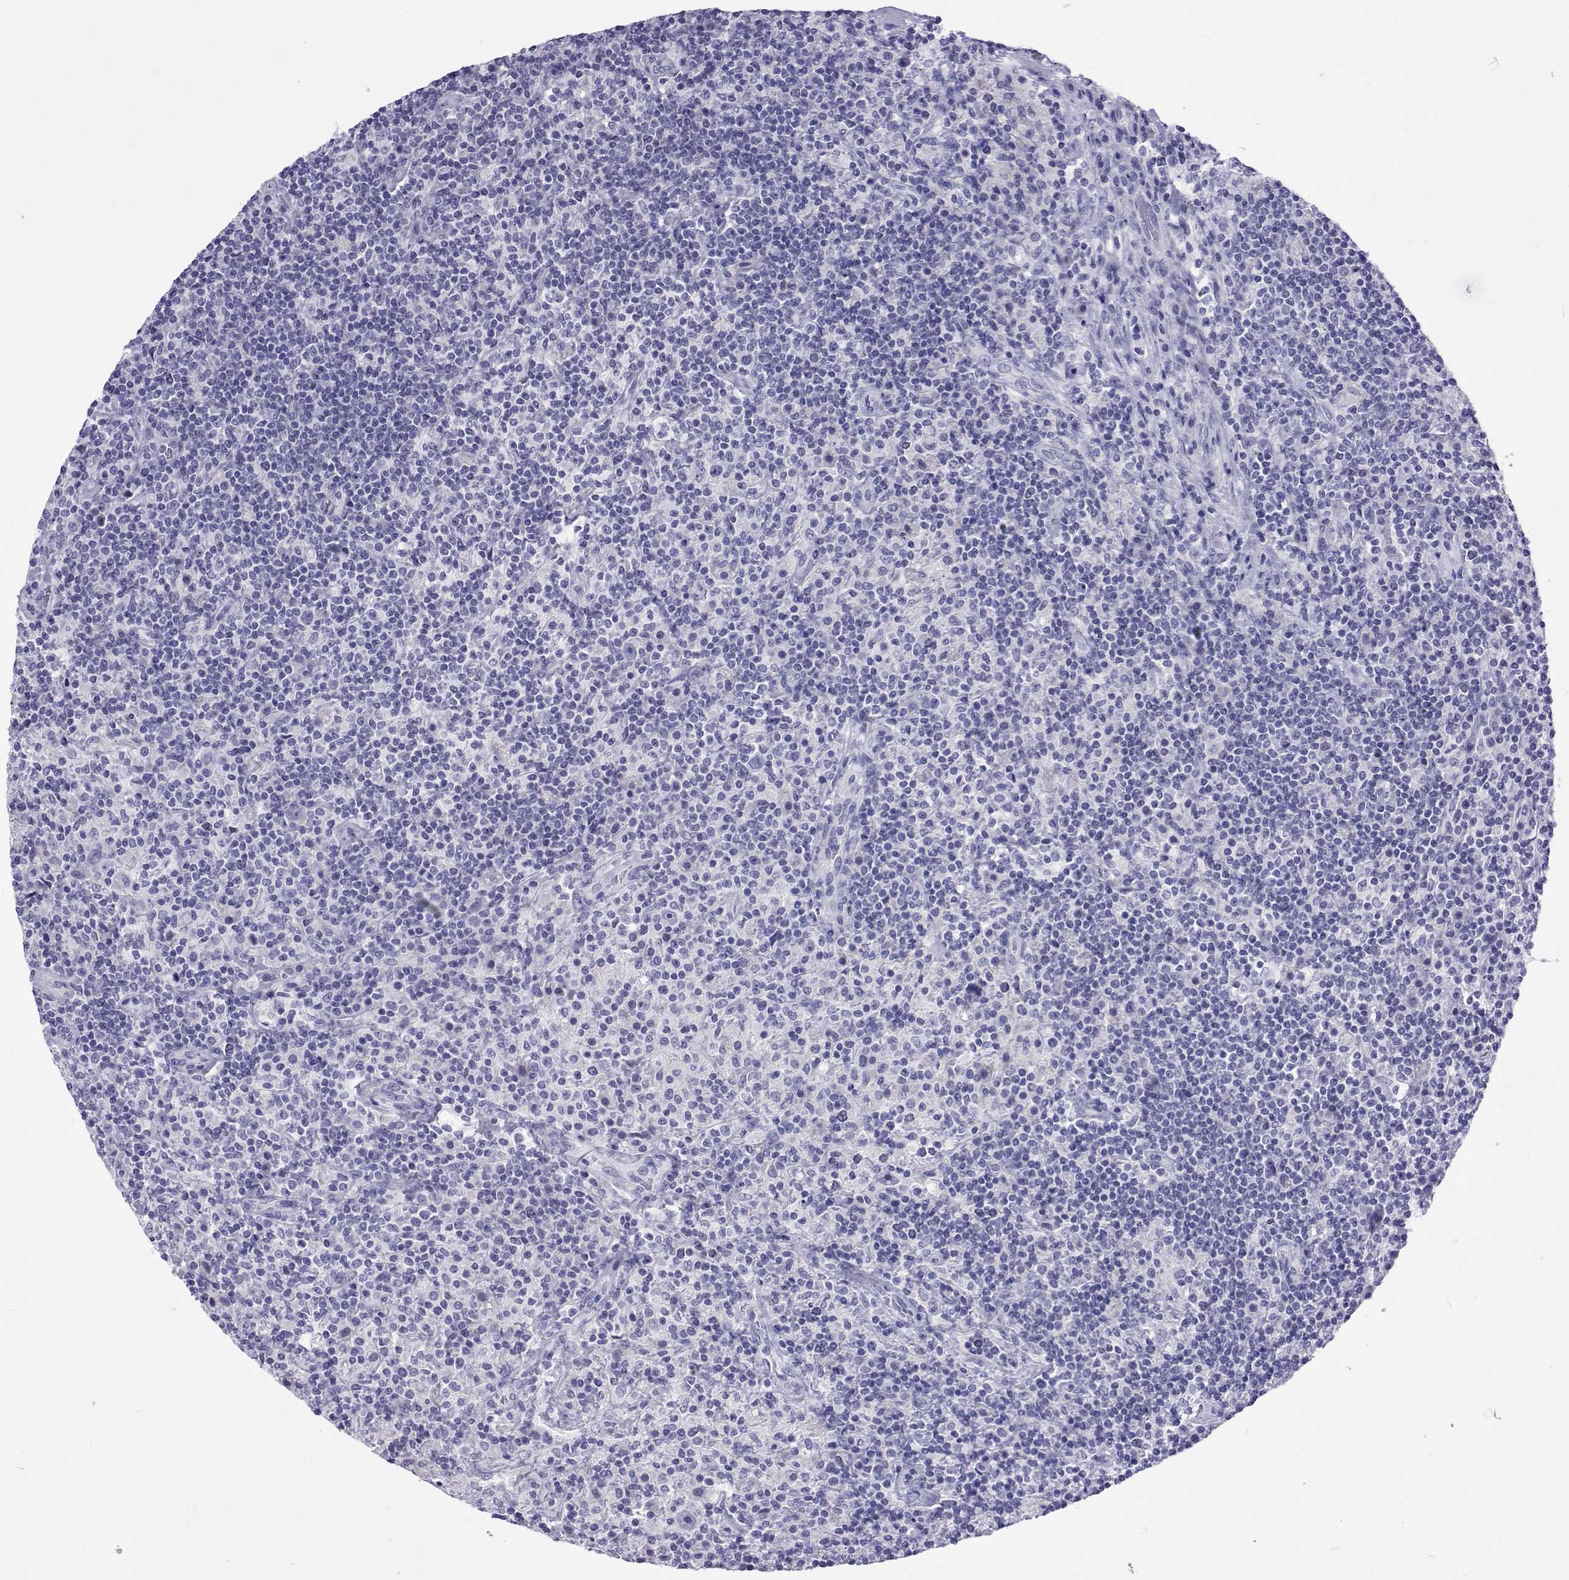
{"staining": {"intensity": "negative", "quantity": "none", "location": "none"}, "tissue": "lymphoma", "cell_type": "Tumor cells", "image_type": "cancer", "snomed": [{"axis": "morphology", "description": "Hodgkin's disease, NOS"}, {"axis": "topography", "description": "Lymph node"}], "caption": "Hodgkin's disease was stained to show a protein in brown. There is no significant staining in tumor cells. Brightfield microscopy of immunohistochemistry stained with DAB (3,3'-diaminobenzidine) (brown) and hematoxylin (blue), captured at high magnification.", "gene": "UMODL1", "patient": {"sex": "male", "age": 70}}